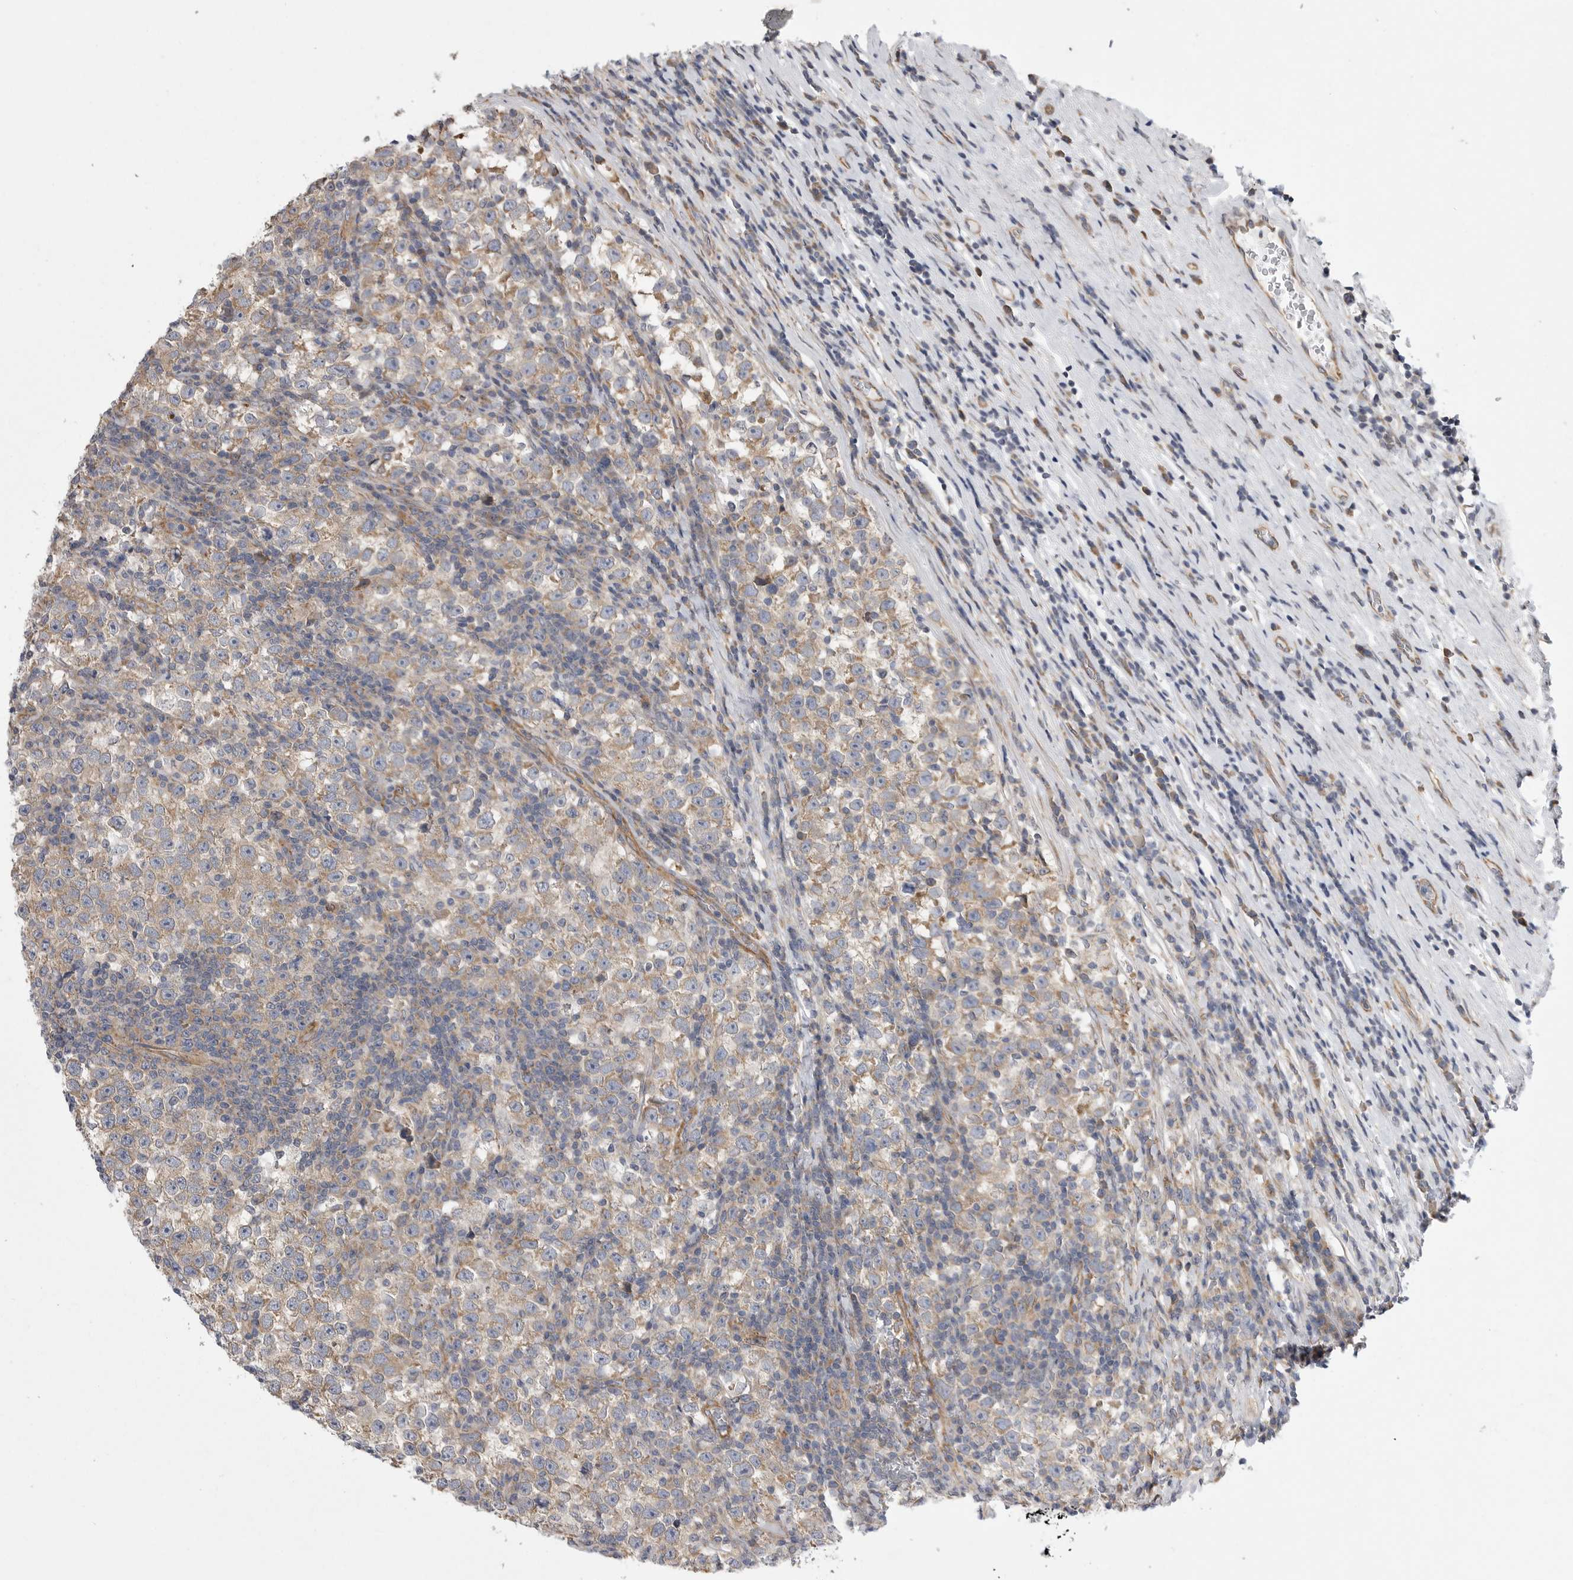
{"staining": {"intensity": "weak", "quantity": "25%-75%", "location": "cytoplasmic/membranous"}, "tissue": "testis cancer", "cell_type": "Tumor cells", "image_type": "cancer", "snomed": [{"axis": "morphology", "description": "Normal tissue, NOS"}, {"axis": "morphology", "description": "Seminoma, NOS"}, {"axis": "topography", "description": "Testis"}], "caption": "Tumor cells exhibit low levels of weak cytoplasmic/membranous staining in about 25%-75% of cells in human testis seminoma.", "gene": "FBXO43", "patient": {"sex": "male", "age": 43}}